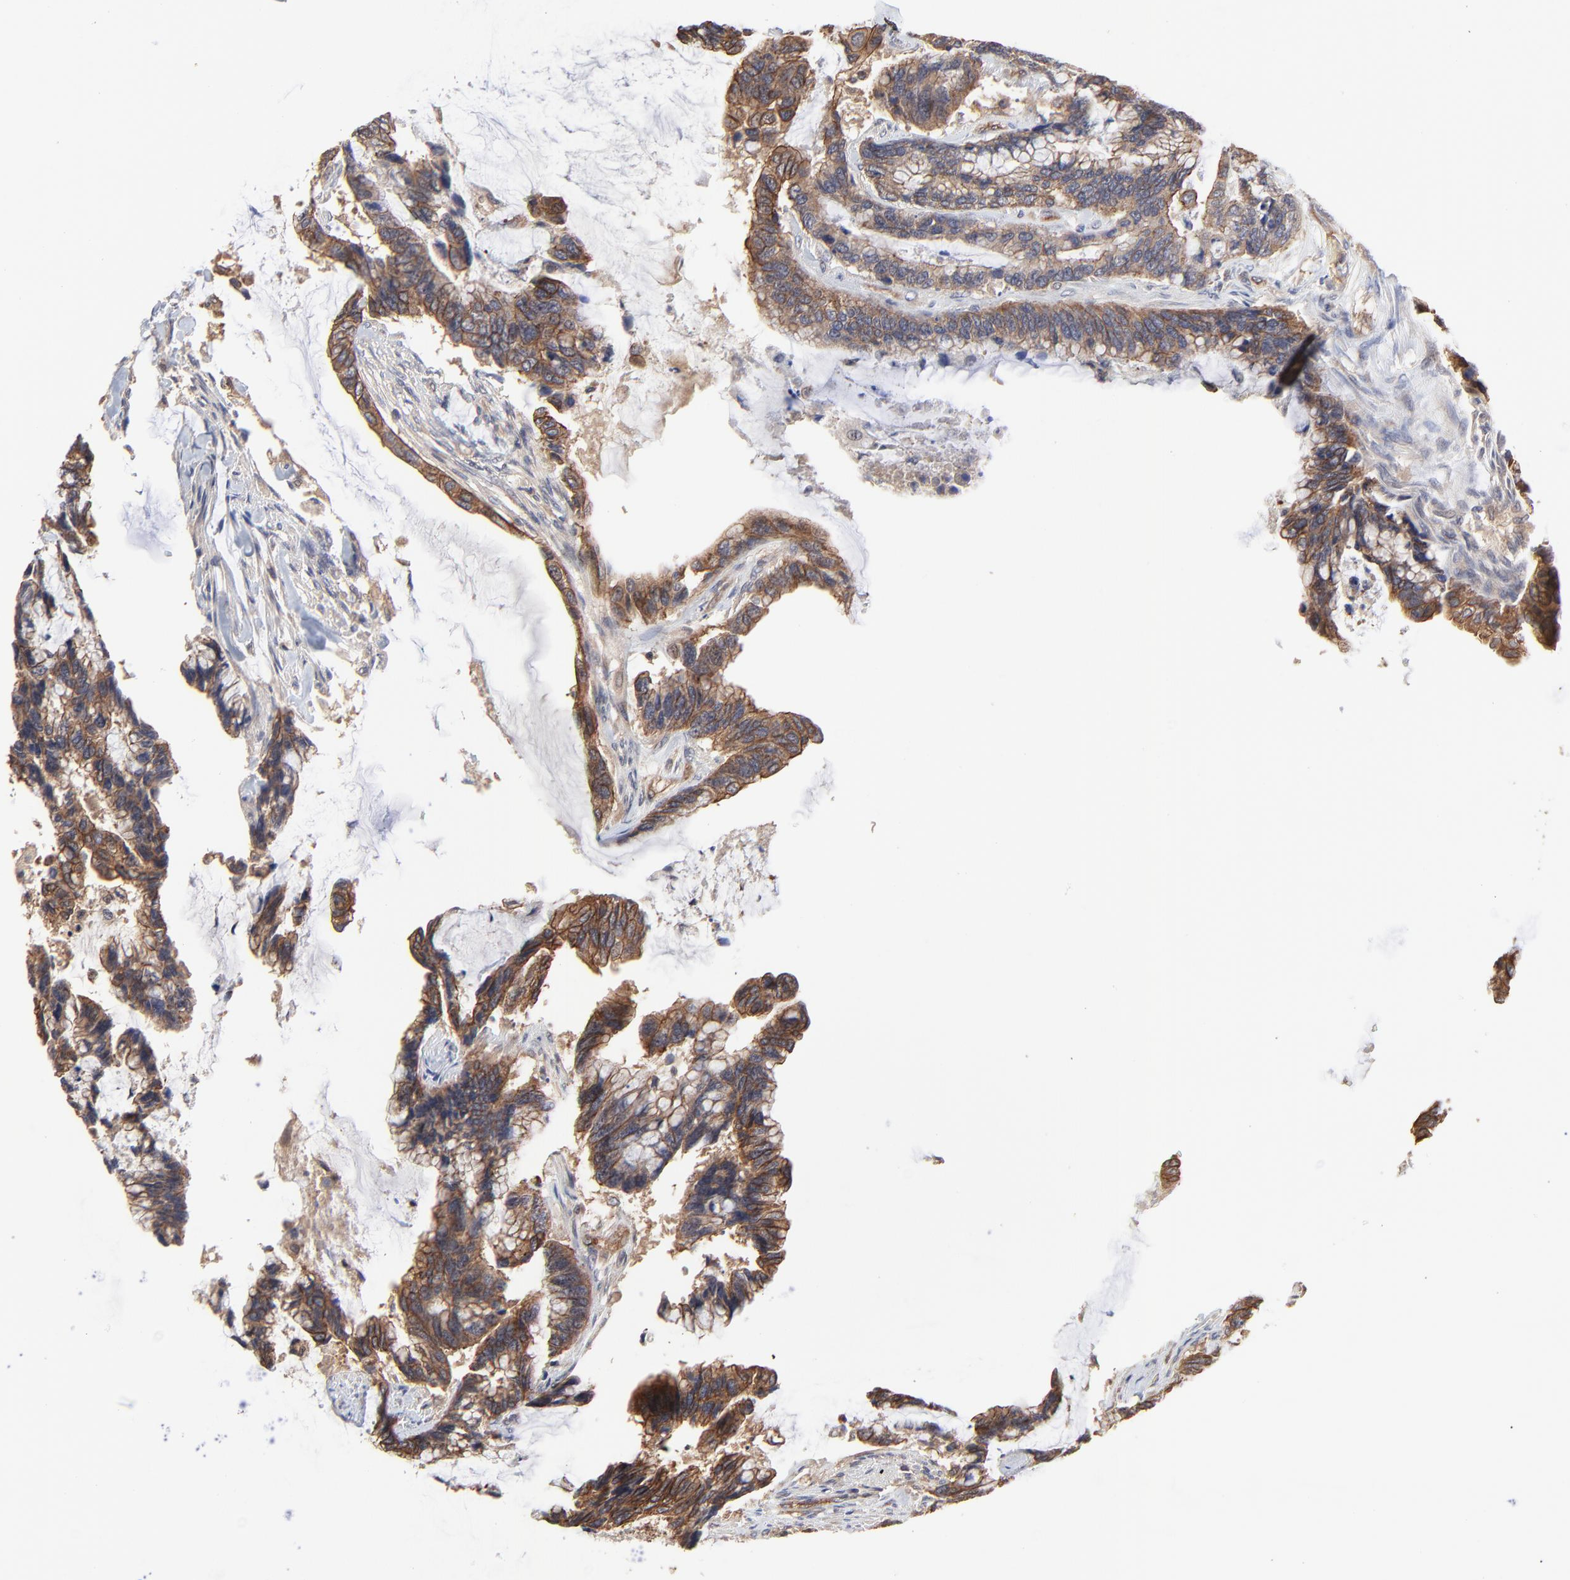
{"staining": {"intensity": "moderate", "quantity": ">75%", "location": "cytoplasmic/membranous"}, "tissue": "colorectal cancer", "cell_type": "Tumor cells", "image_type": "cancer", "snomed": [{"axis": "morphology", "description": "Adenocarcinoma, NOS"}, {"axis": "topography", "description": "Rectum"}], "caption": "Protein expression analysis of colorectal adenocarcinoma exhibits moderate cytoplasmic/membranous positivity in approximately >75% of tumor cells.", "gene": "ARMT1", "patient": {"sex": "female", "age": 59}}